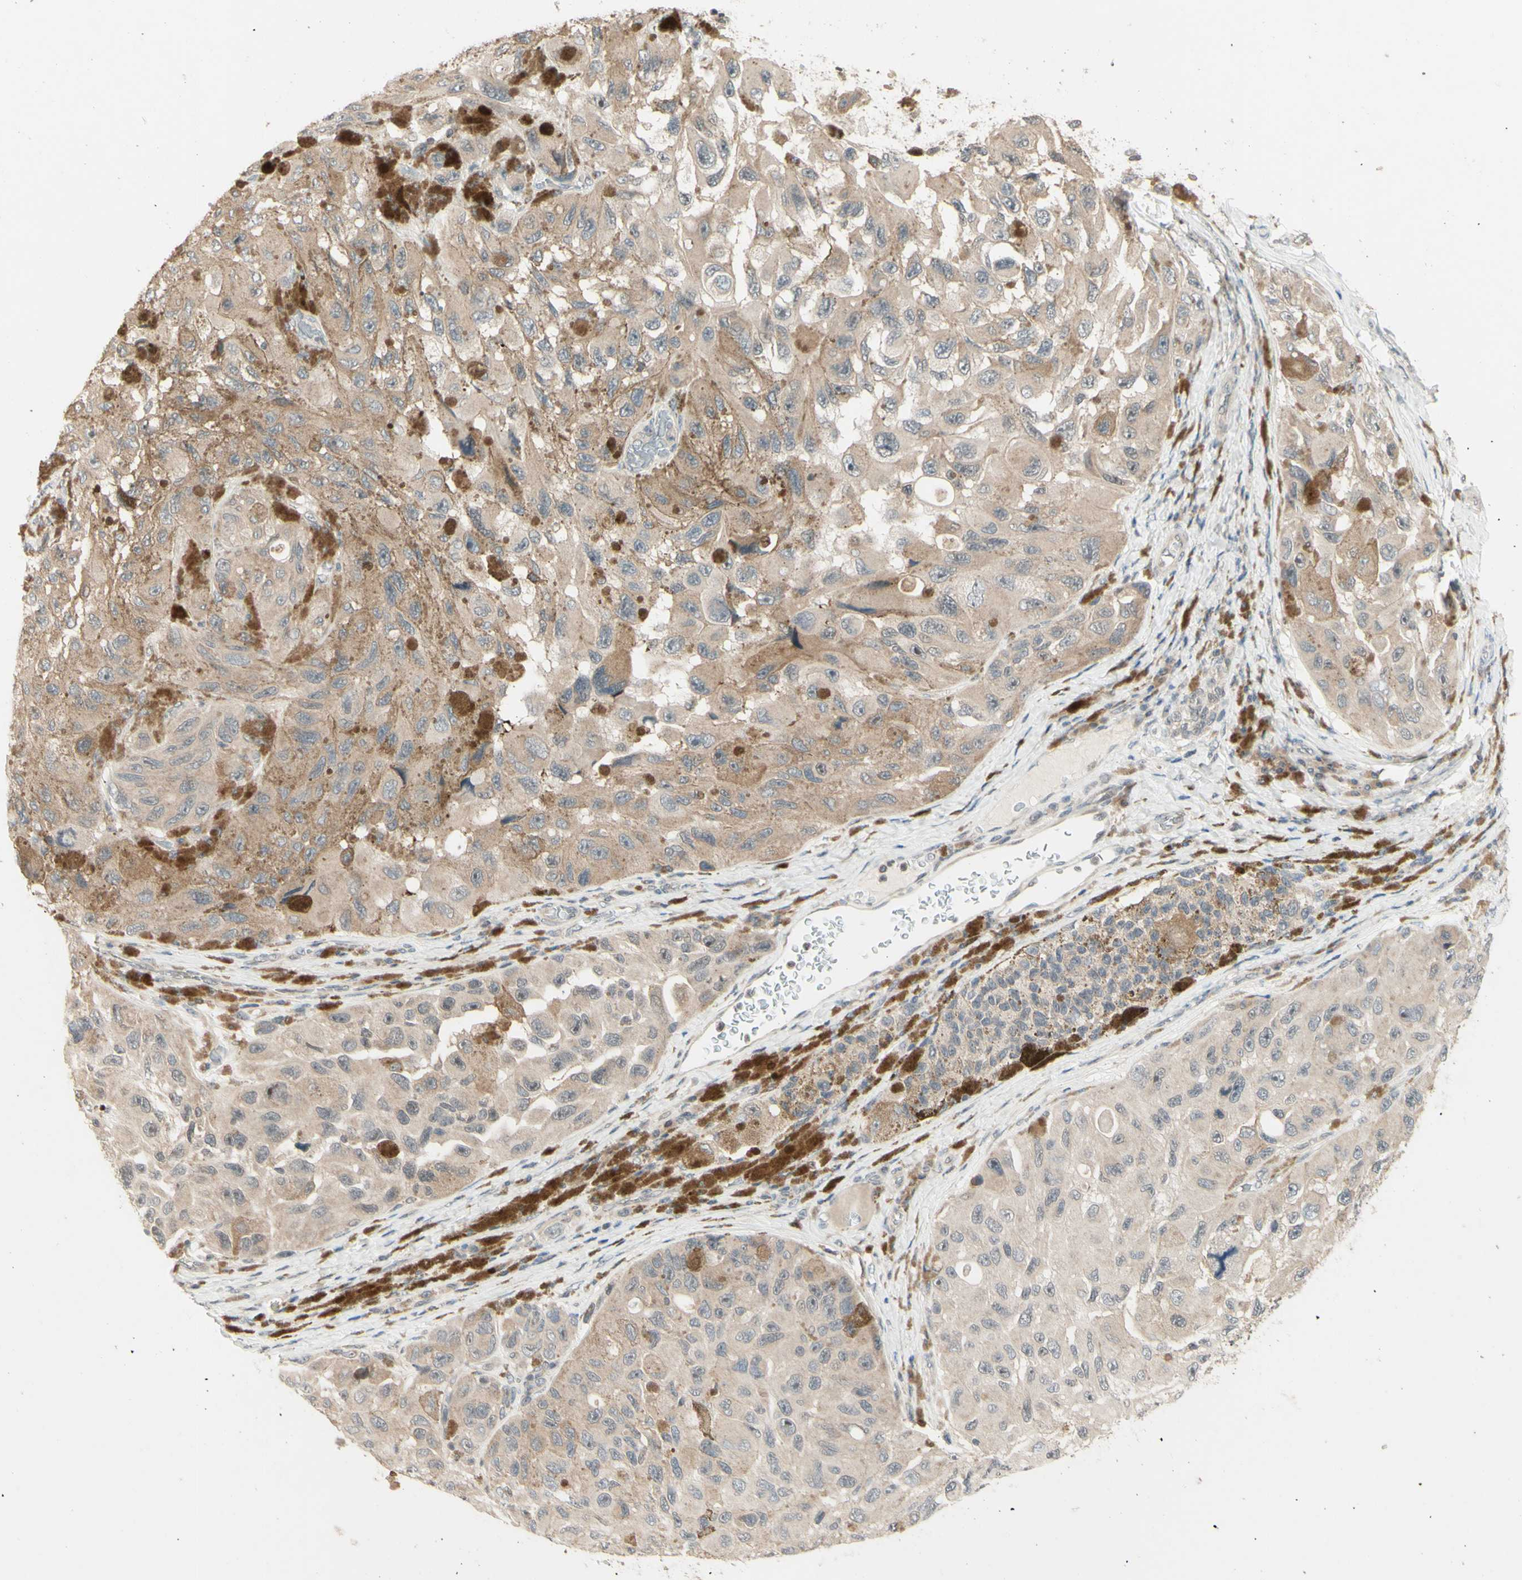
{"staining": {"intensity": "weak", "quantity": ">75%", "location": "cytoplasmic/membranous"}, "tissue": "melanoma", "cell_type": "Tumor cells", "image_type": "cancer", "snomed": [{"axis": "morphology", "description": "Malignant melanoma, NOS"}, {"axis": "topography", "description": "Skin"}], "caption": "Malignant melanoma stained with IHC exhibits weak cytoplasmic/membranous expression in approximately >75% of tumor cells.", "gene": "ZW10", "patient": {"sex": "female", "age": 73}}